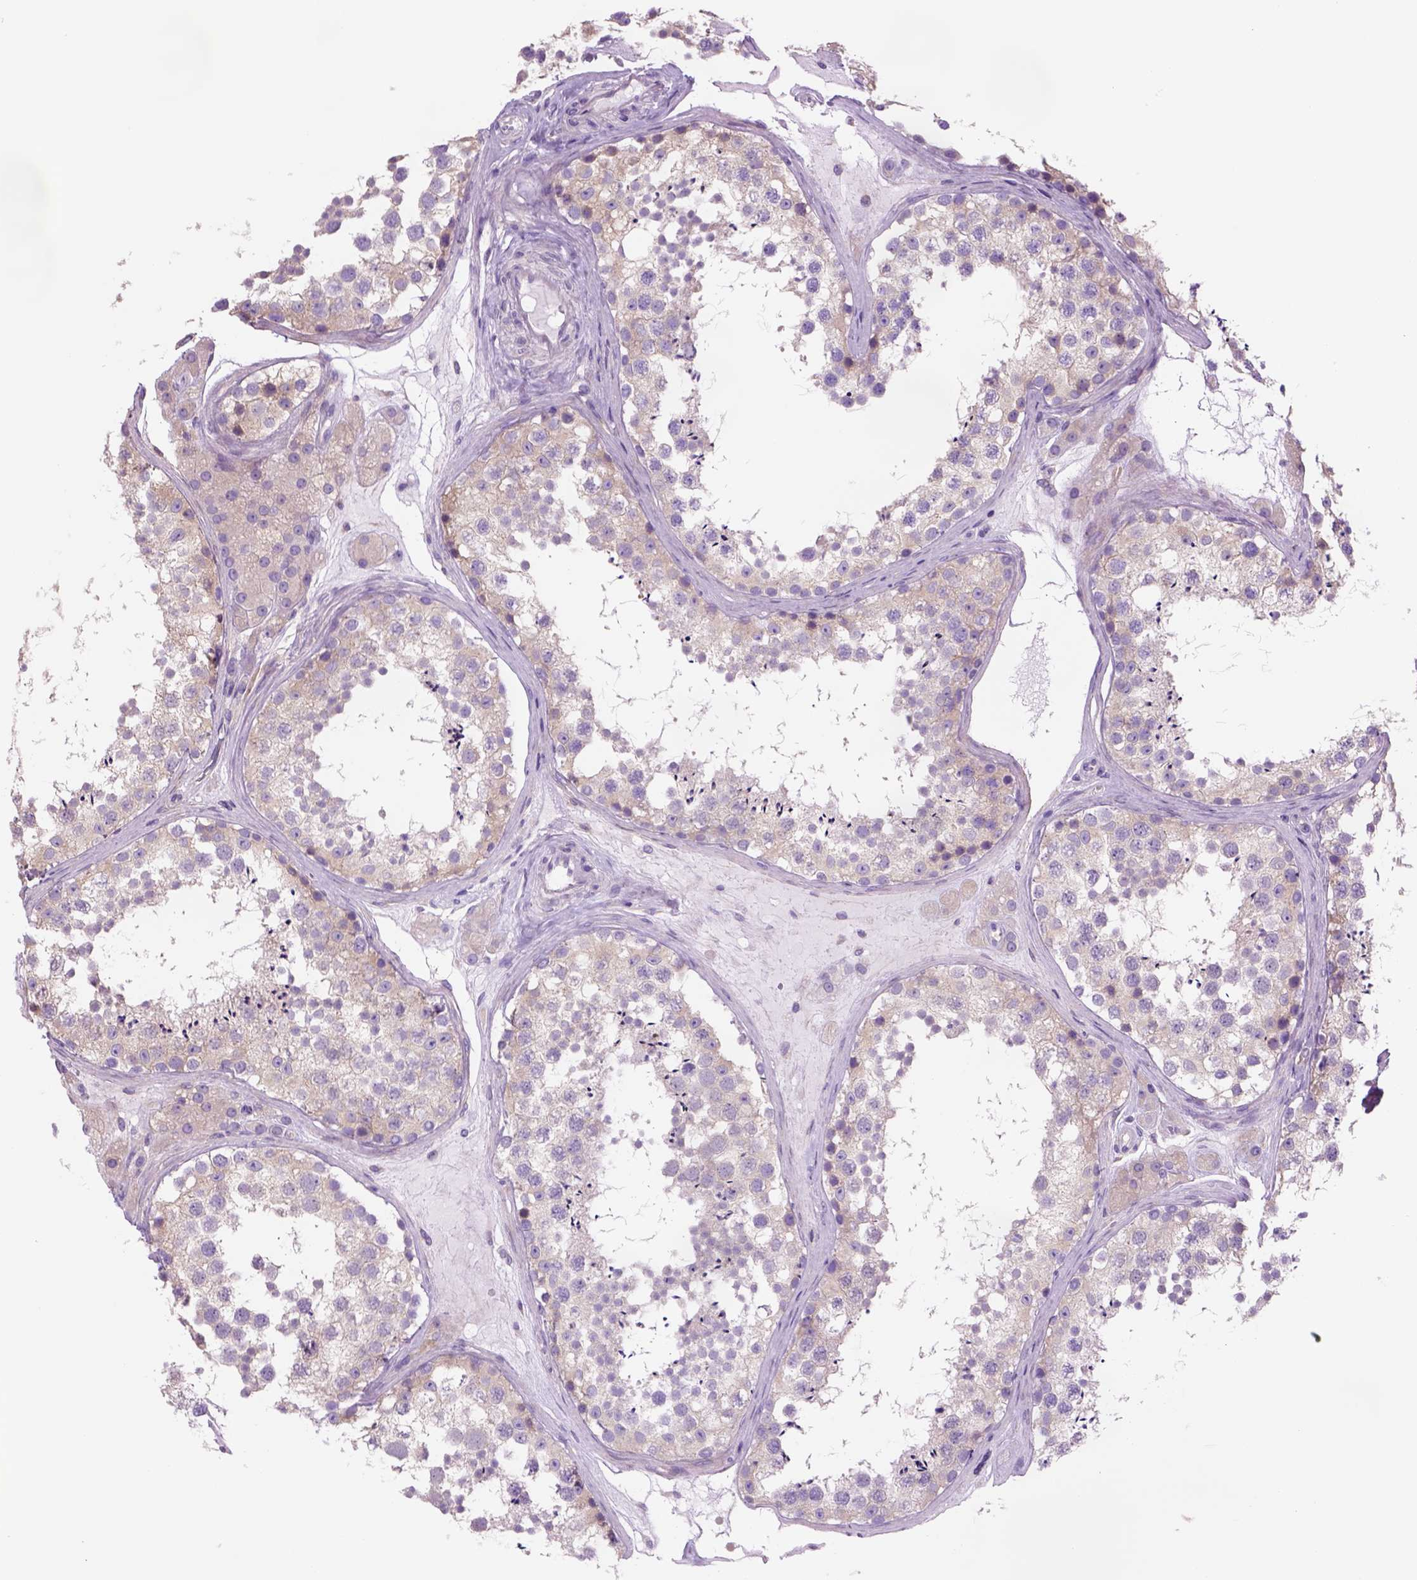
{"staining": {"intensity": "negative", "quantity": "none", "location": "none"}, "tissue": "testis", "cell_type": "Cells in seminiferous ducts", "image_type": "normal", "snomed": [{"axis": "morphology", "description": "Normal tissue, NOS"}, {"axis": "topography", "description": "Testis"}], "caption": "Cells in seminiferous ducts are negative for protein expression in unremarkable human testis. (DAB (3,3'-diaminobenzidine) immunohistochemistry with hematoxylin counter stain).", "gene": "PIAS3", "patient": {"sex": "male", "age": 41}}